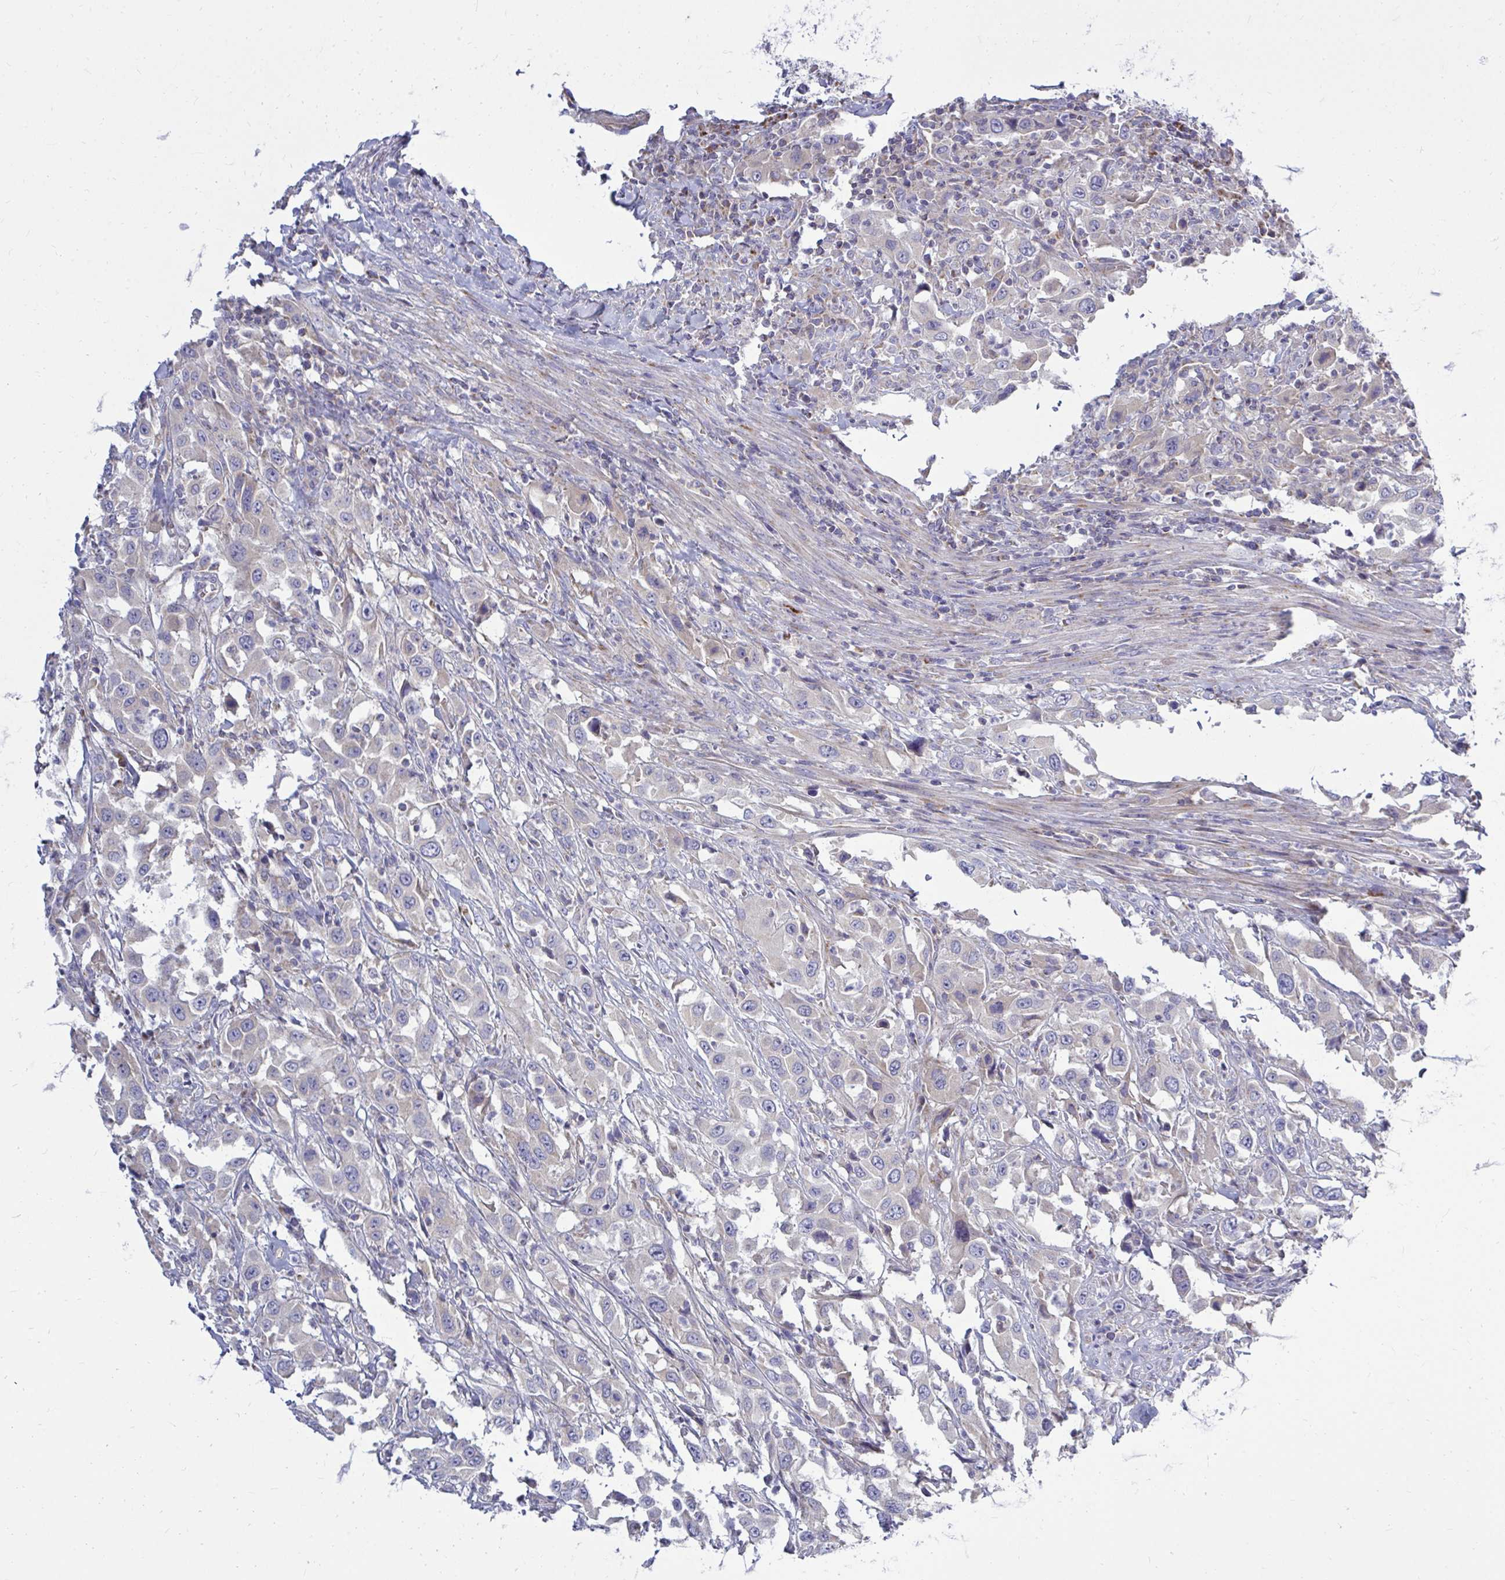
{"staining": {"intensity": "negative", "quantity": "none", "location": "none"}, "tissue": "urothelial cancer", "cell_type": "Tumor cells", "image_type": "cancer", "snomed": [{"axis": "morphology", "description": "Urothelial carcinoma, High grade"}, {"axis": "topography", "description": "Urinary bladder"}], "caption": "IHC micrograph of neoplastic tissue: urothelial cancer stained with DAB exhibits no significant protein expression in tumor cells.", "gene": "OR10R2", "patient": {"sex": "male", "age": 61}}